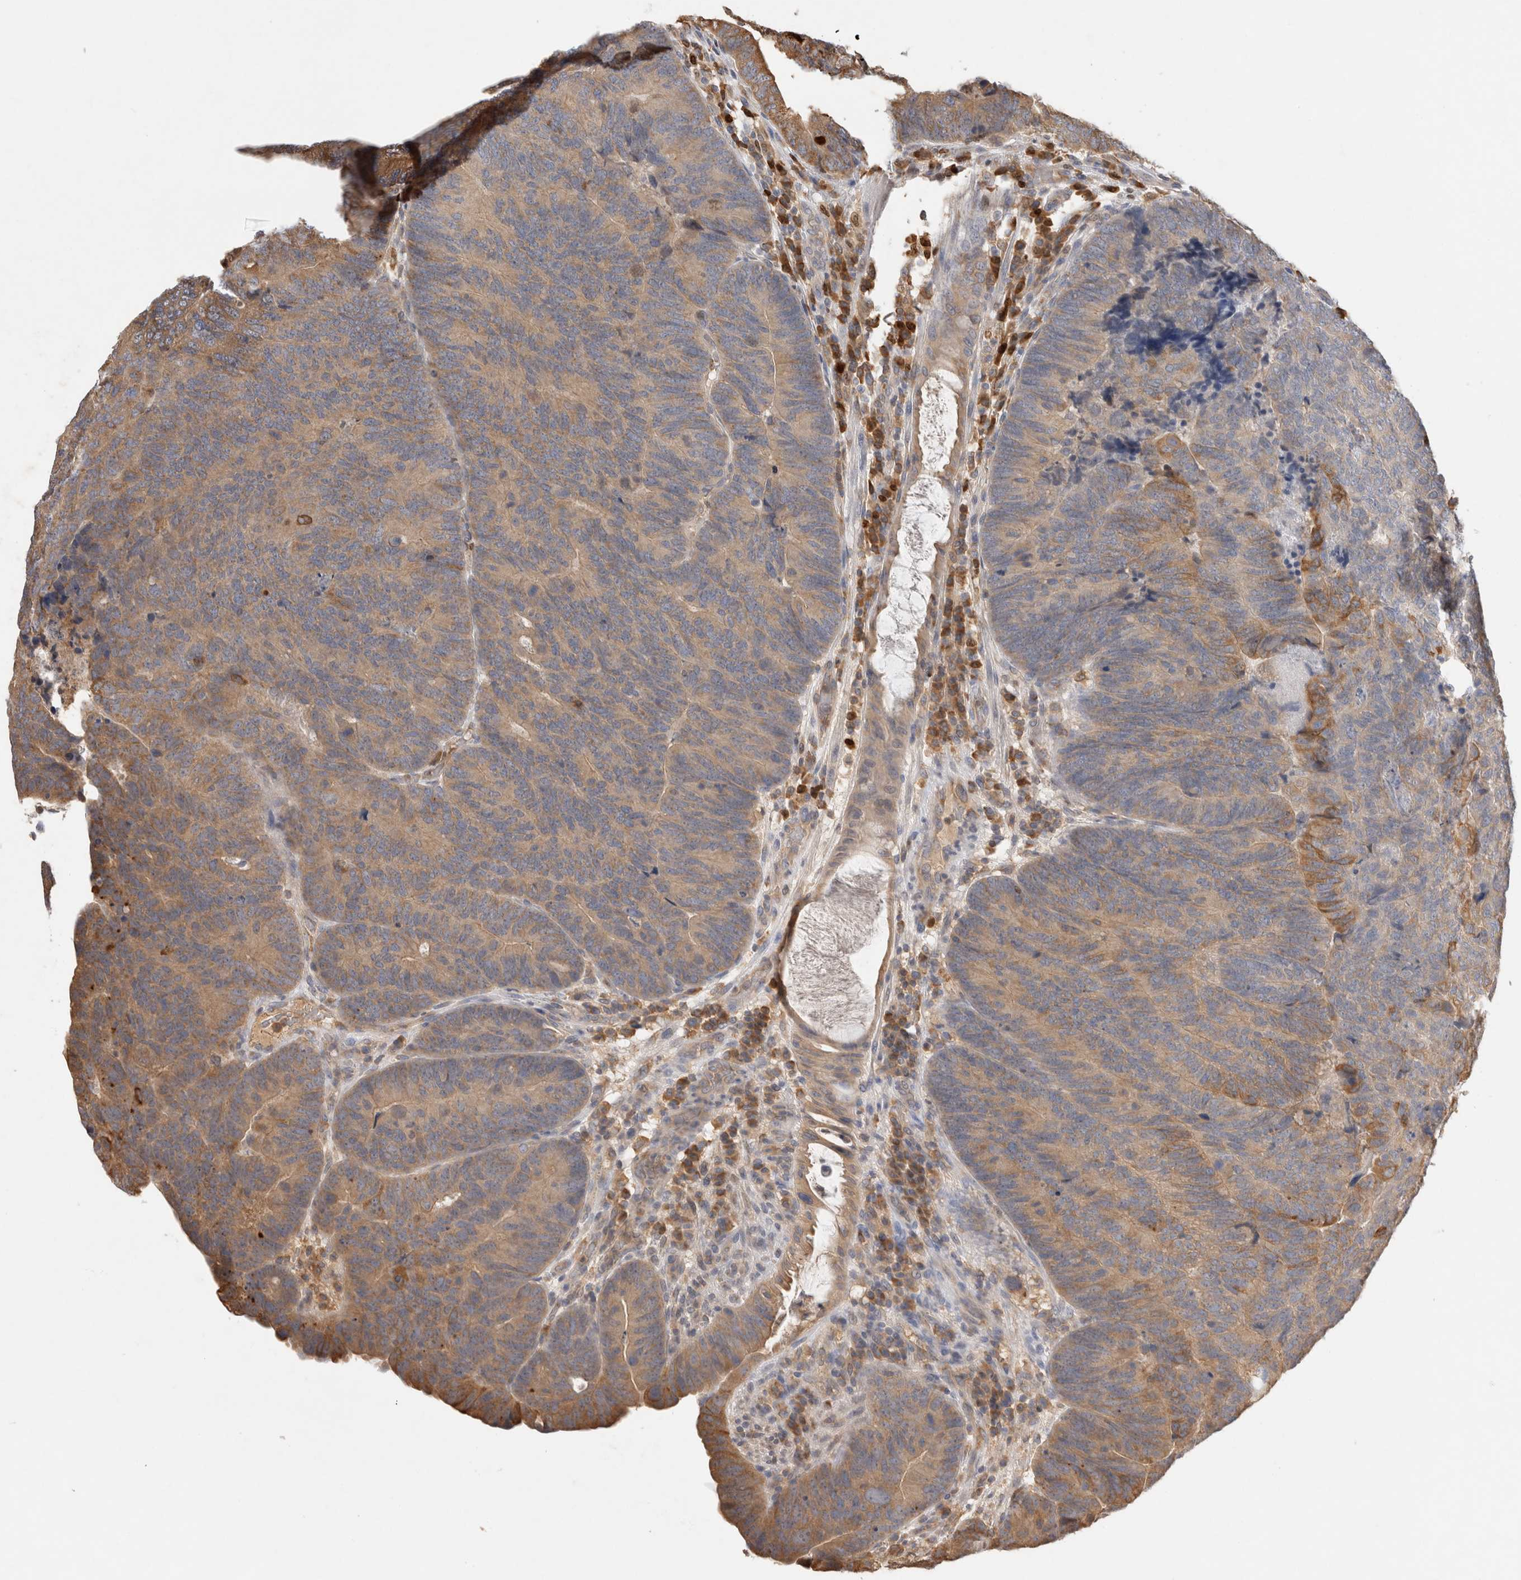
{"staining": {"intensity": "weak", "quantity": ">75%", "location": "cytoplasmic/membranous"}, "tissue": "colorectal cancer", "cell_type": "Tumor cells", "image_type": "cancer", "snomed": [{"axis": "morphology", "description": "Adenocarcinoma, NOS"}, {"axis": "topography", "description": "Colon"}], "caption": "A micrograph of colorectal cancer stained for a protein displays weak cytoplasmic/membranous brown staining in tumor cells. The staining is performed using DAB (3,3'-diaminobenzidine) brown chromogen to label protein expression. The nuclei are counter-stained blue using hematoxylin.", "gene": "GAS1", "patient": {"sex": "female", "age": 67}}